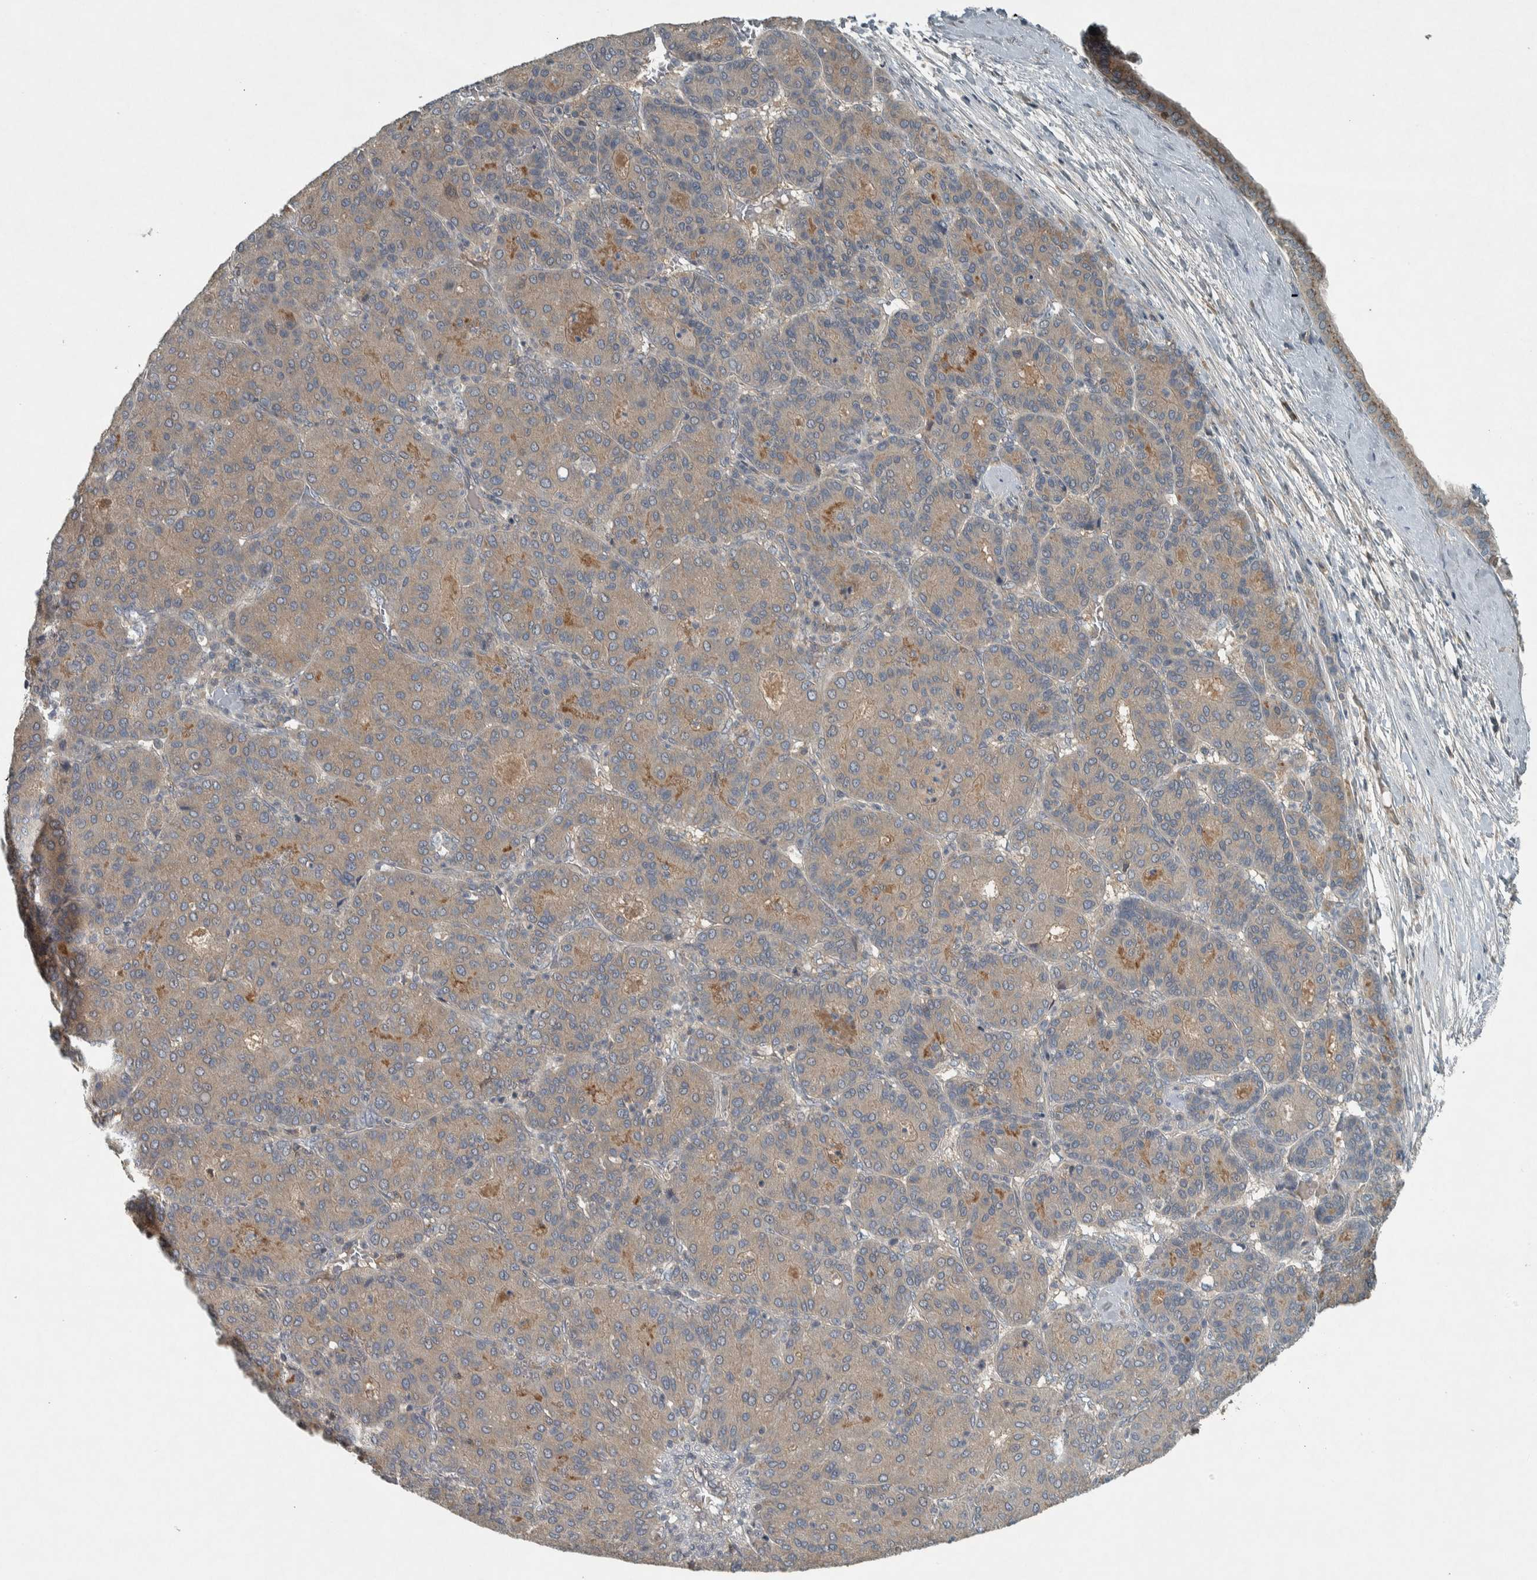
{"staining": {"intensity": "weak", "quantity": ">75%", "location": "cytoplasmic/membranous"}, "tissue": "liver cancer", "cell_type": "Tumor cells", "image_type": "cancer", "snomed": [{"axis": "morphology", "description": "Carcinoma, Hepatocellular, NOS"}, {"axis": "topography", "description": "Liver"}], "caption": "IHC (DAB) staining of liver cancer (hepatocellular carcinoma) shows weak cytoplasmic/membranous protein expression in about >75% of tumor cells.", "gene": "CLCN2", "patient": {"sex": "male", "age": 65}}